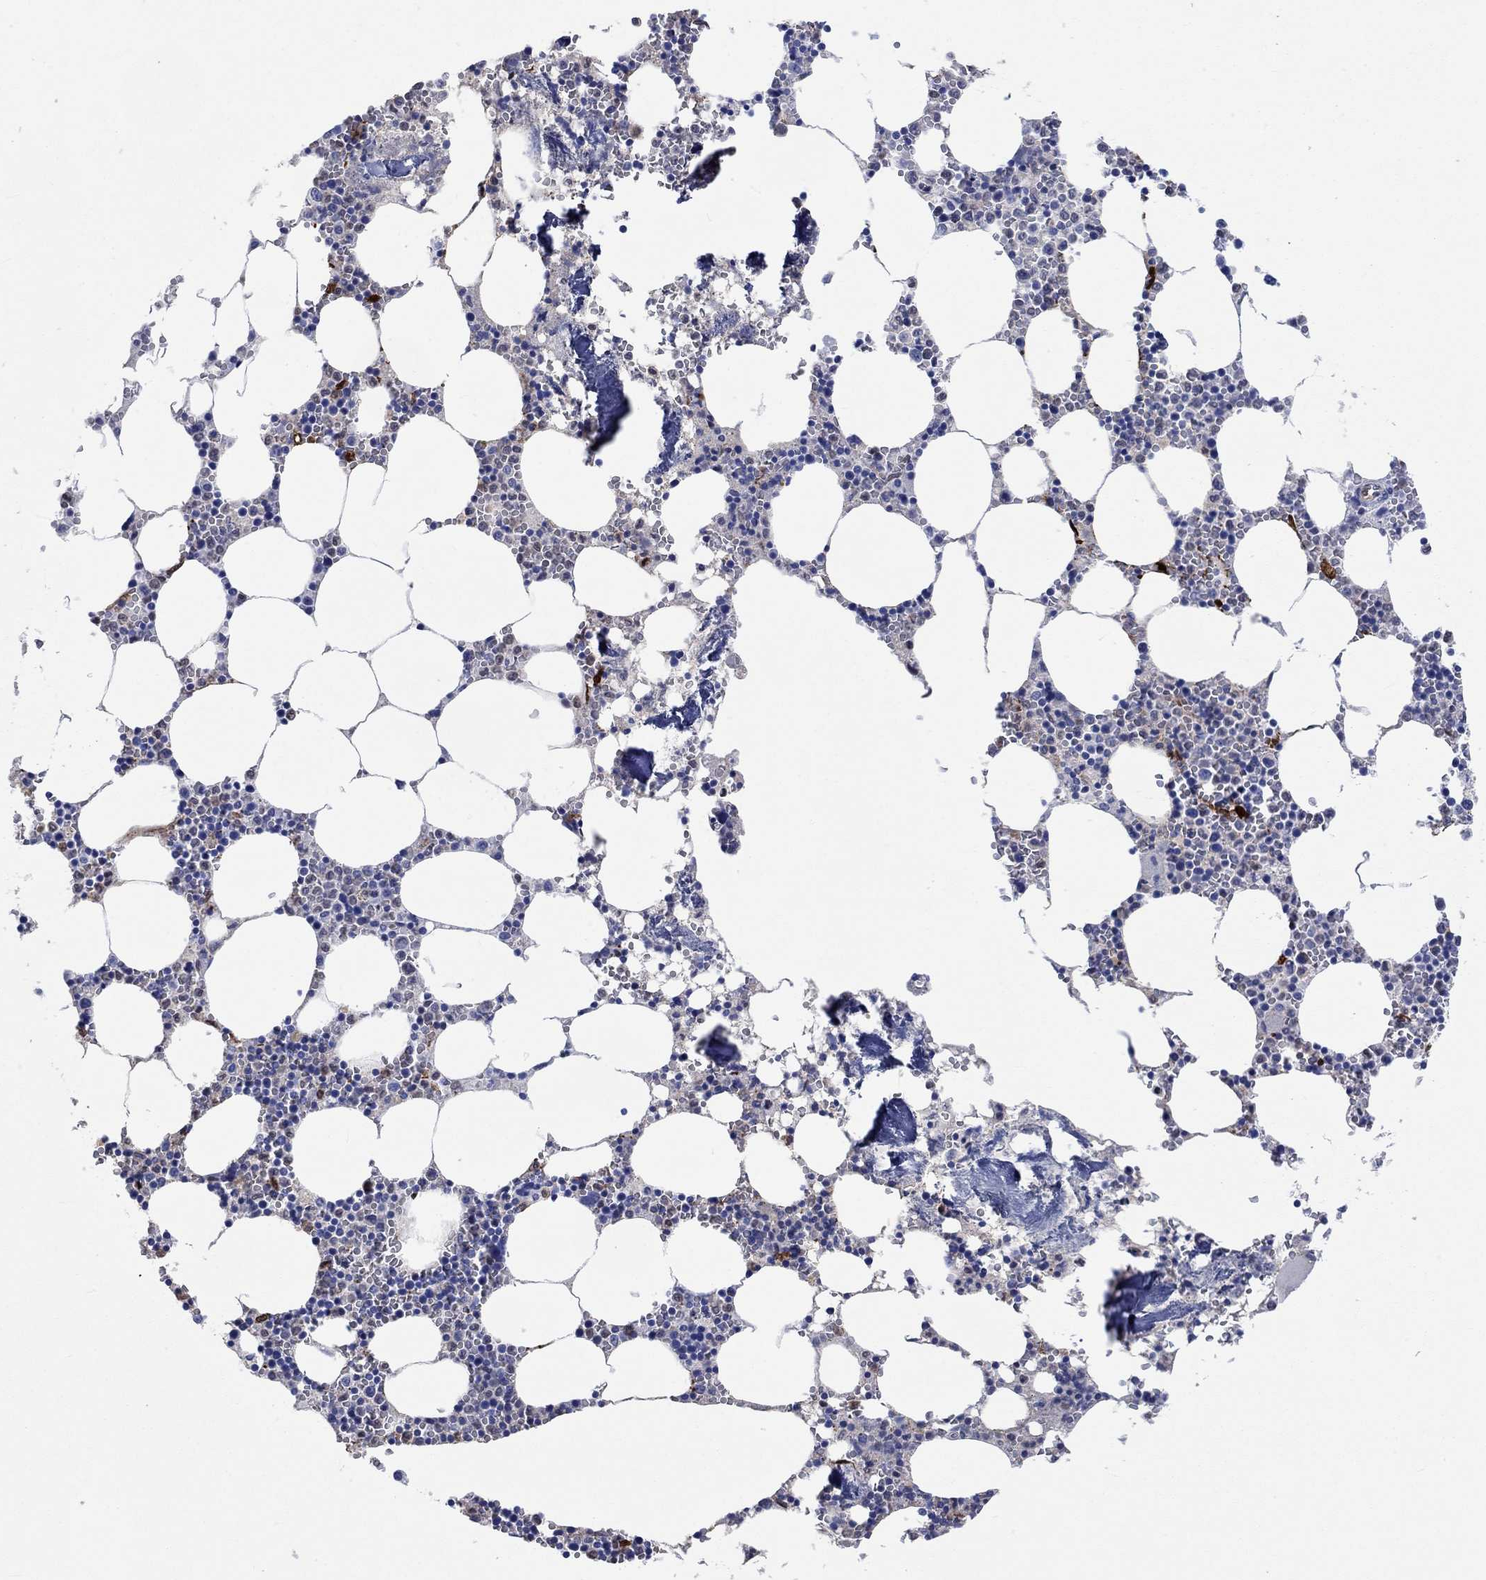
{"staining": {"intensity": "strong", "quantity": "<25%", "location": "nuclear"}, "tissue": "bone marrow", "cell_type": "Hematopoietic cells", "image_type": "normal", "snomed": [{"axis": "morphology", "description": "Normal tissue, NOS"}, {"axis": "topography", "description": "Bone marrow"}], "caption": "Protein staining by immunohistochemistry exhibits strong nuclear positivity in approximately <25% of hematopoietic cells in unremarkable bone marrow.", "gene": "TGM2", "patient": {"sex": "female", "age": 64}}